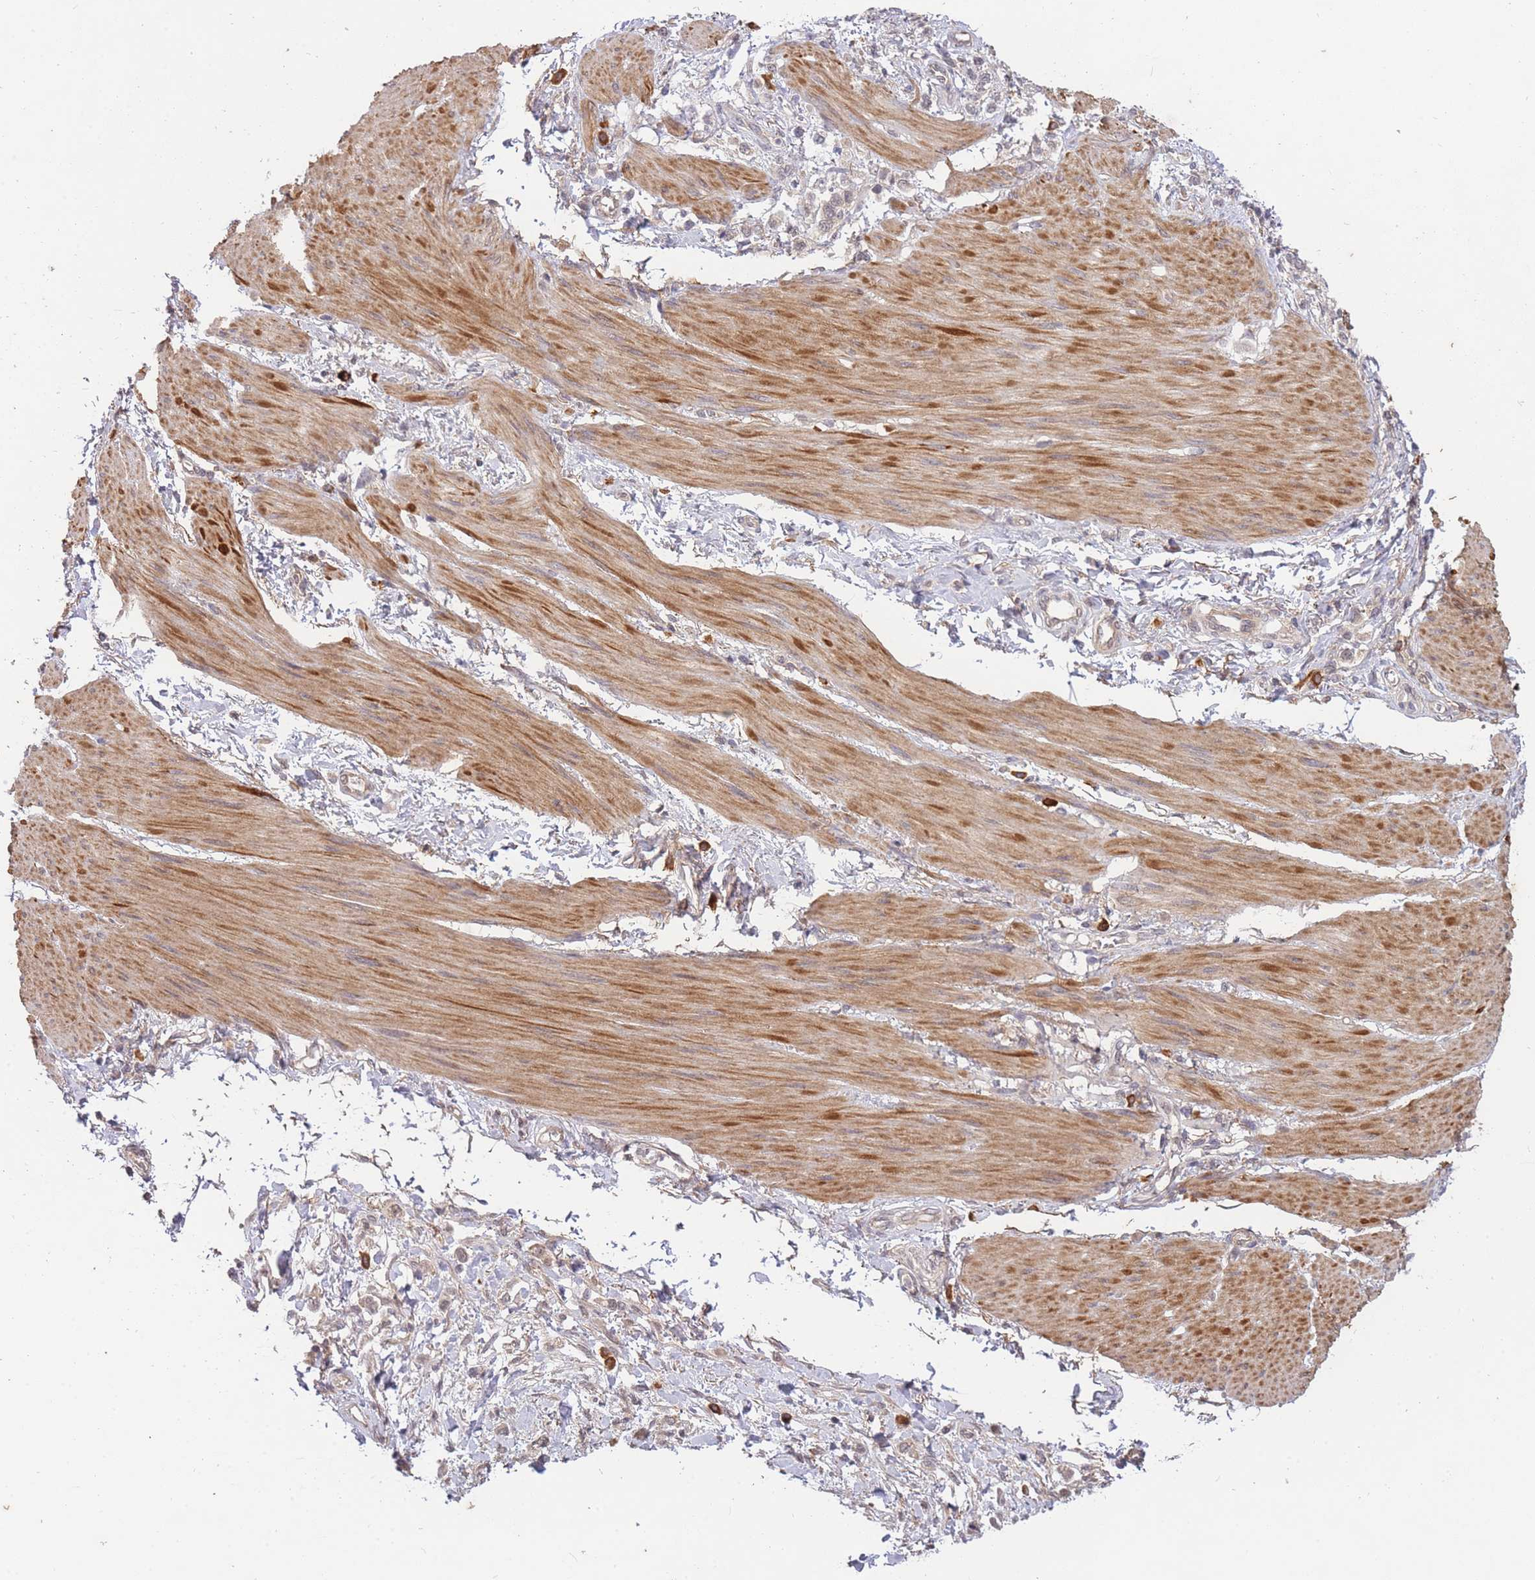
{"staining": {"intensity": "negative", "quantity": "none", "location": "none"}, "tissue": "stomach cancer", "cell_type": "Tumor cells", "image_type": "cancer", "snomed": [{"axis": "morphology", "description": "Adenocarcinoma, NOS"}, {"axis": "topography", "description": "Stomach"}], "caption": "A histopathology image of stomach cancer (adenocarcinoma) stained for a protein displays no brown staining in tumor cells.", "gene": "SMC6", "patient": {"sex": "female", "age": 65}}